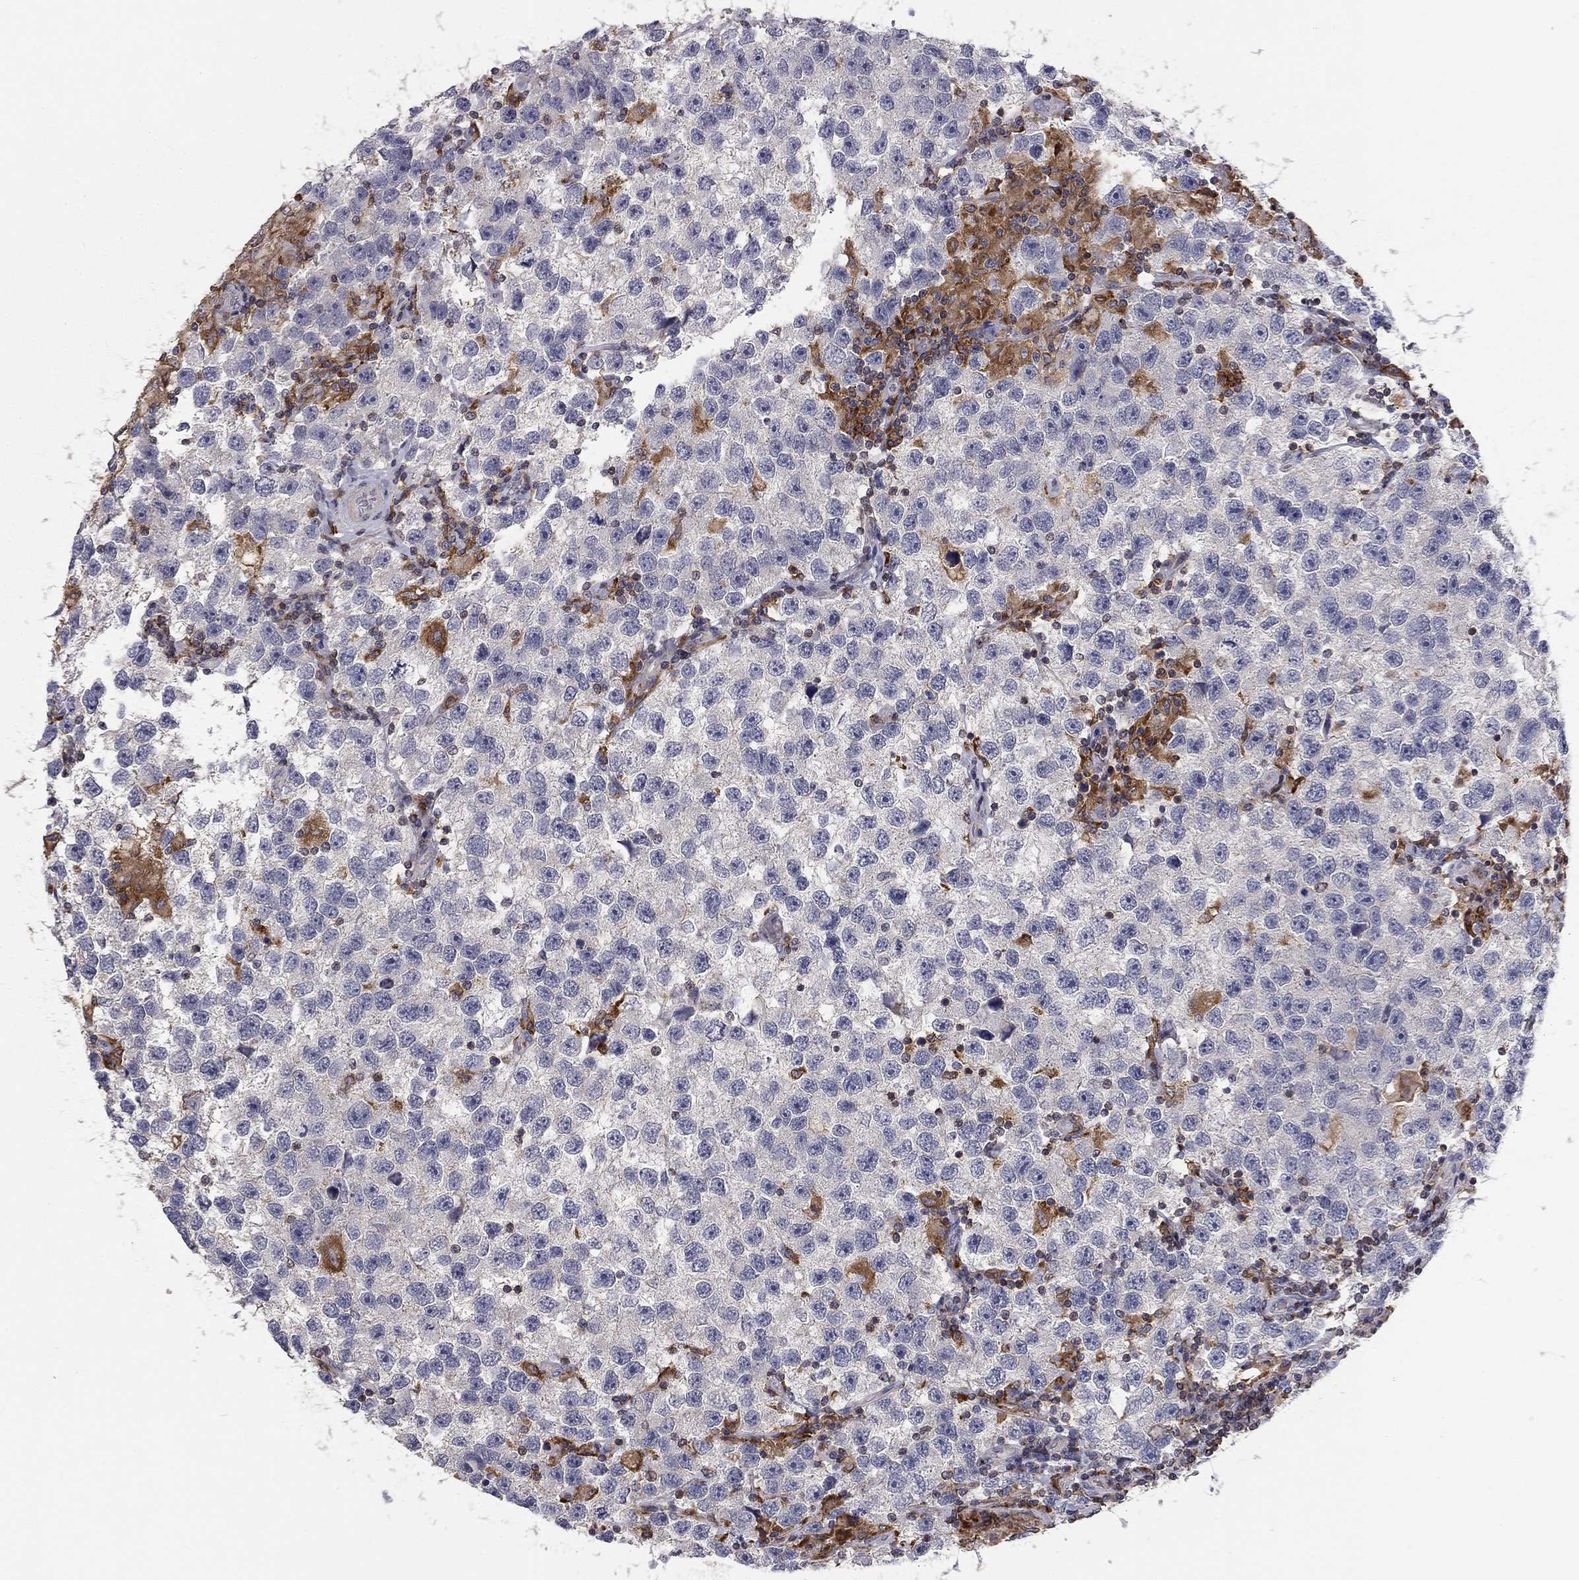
{"staining": {"intensity": "negative", "quantity": "none", "location": "none"}, "tissue": "testis cancer", "cell_type": "Tumor cells", "image_type": "cancer", "snomed": [{"axis": "morphology", "description": "Seminoma, NOS"}, {"axis": "topography", "description": "Testis"}], "caption": "The micrograph reveals no staining of tumor cells in testis seminoma. (Brightfield microscopy of DAB (3,3'-diaminobenzidine) immunohistochemistry at high magnification).", "gene": "PLCB2", "patient": {"sex": "male", "age": 26}}